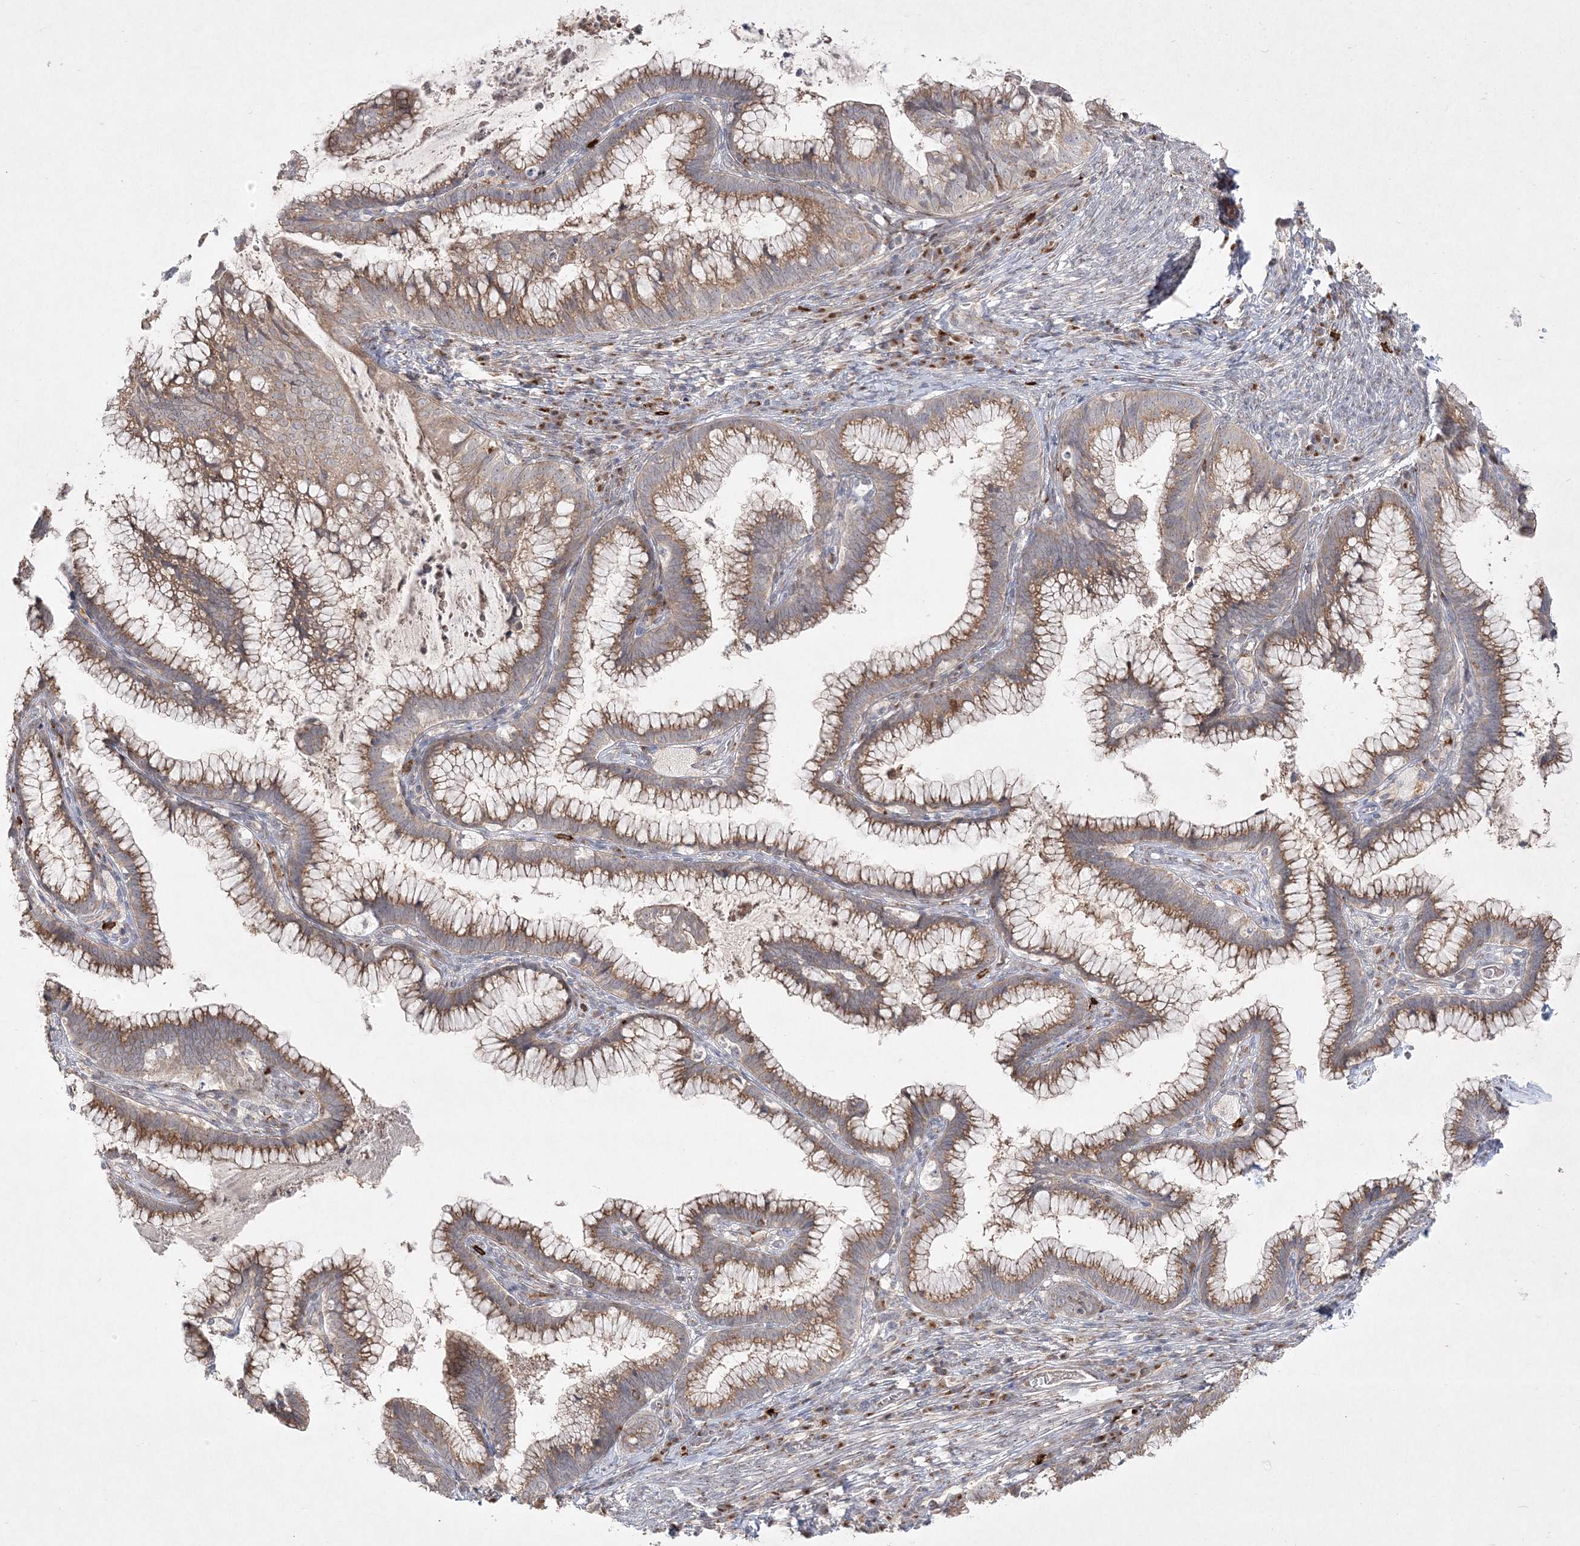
{"staining": {"intensity": "moderate", "quantity": ">75%", "location": "cytoplasmic/membranous"}, "tissue": "cervical cancer", "cell_type": "Tumor cells", "image_type": "cancer", "snomed": [{"axis": "morphology", "description": "Adenocarcinoma, NOS"}, {"axis": "topography", "description": "Cervix"}], "caption": "DAB immunohistochemical staining of cervical cancer displays moderate cytoplasmic/membranous protein staining in approximately >75% of tumor cells. (Stains: DAB (3,3'-diaminobenzidine) in brown, nuclei in blue, Microscopy: brightfield microscopy at high magnification).", "gene": "CLNK", "patient": {"sex": "female", "age": 36}}